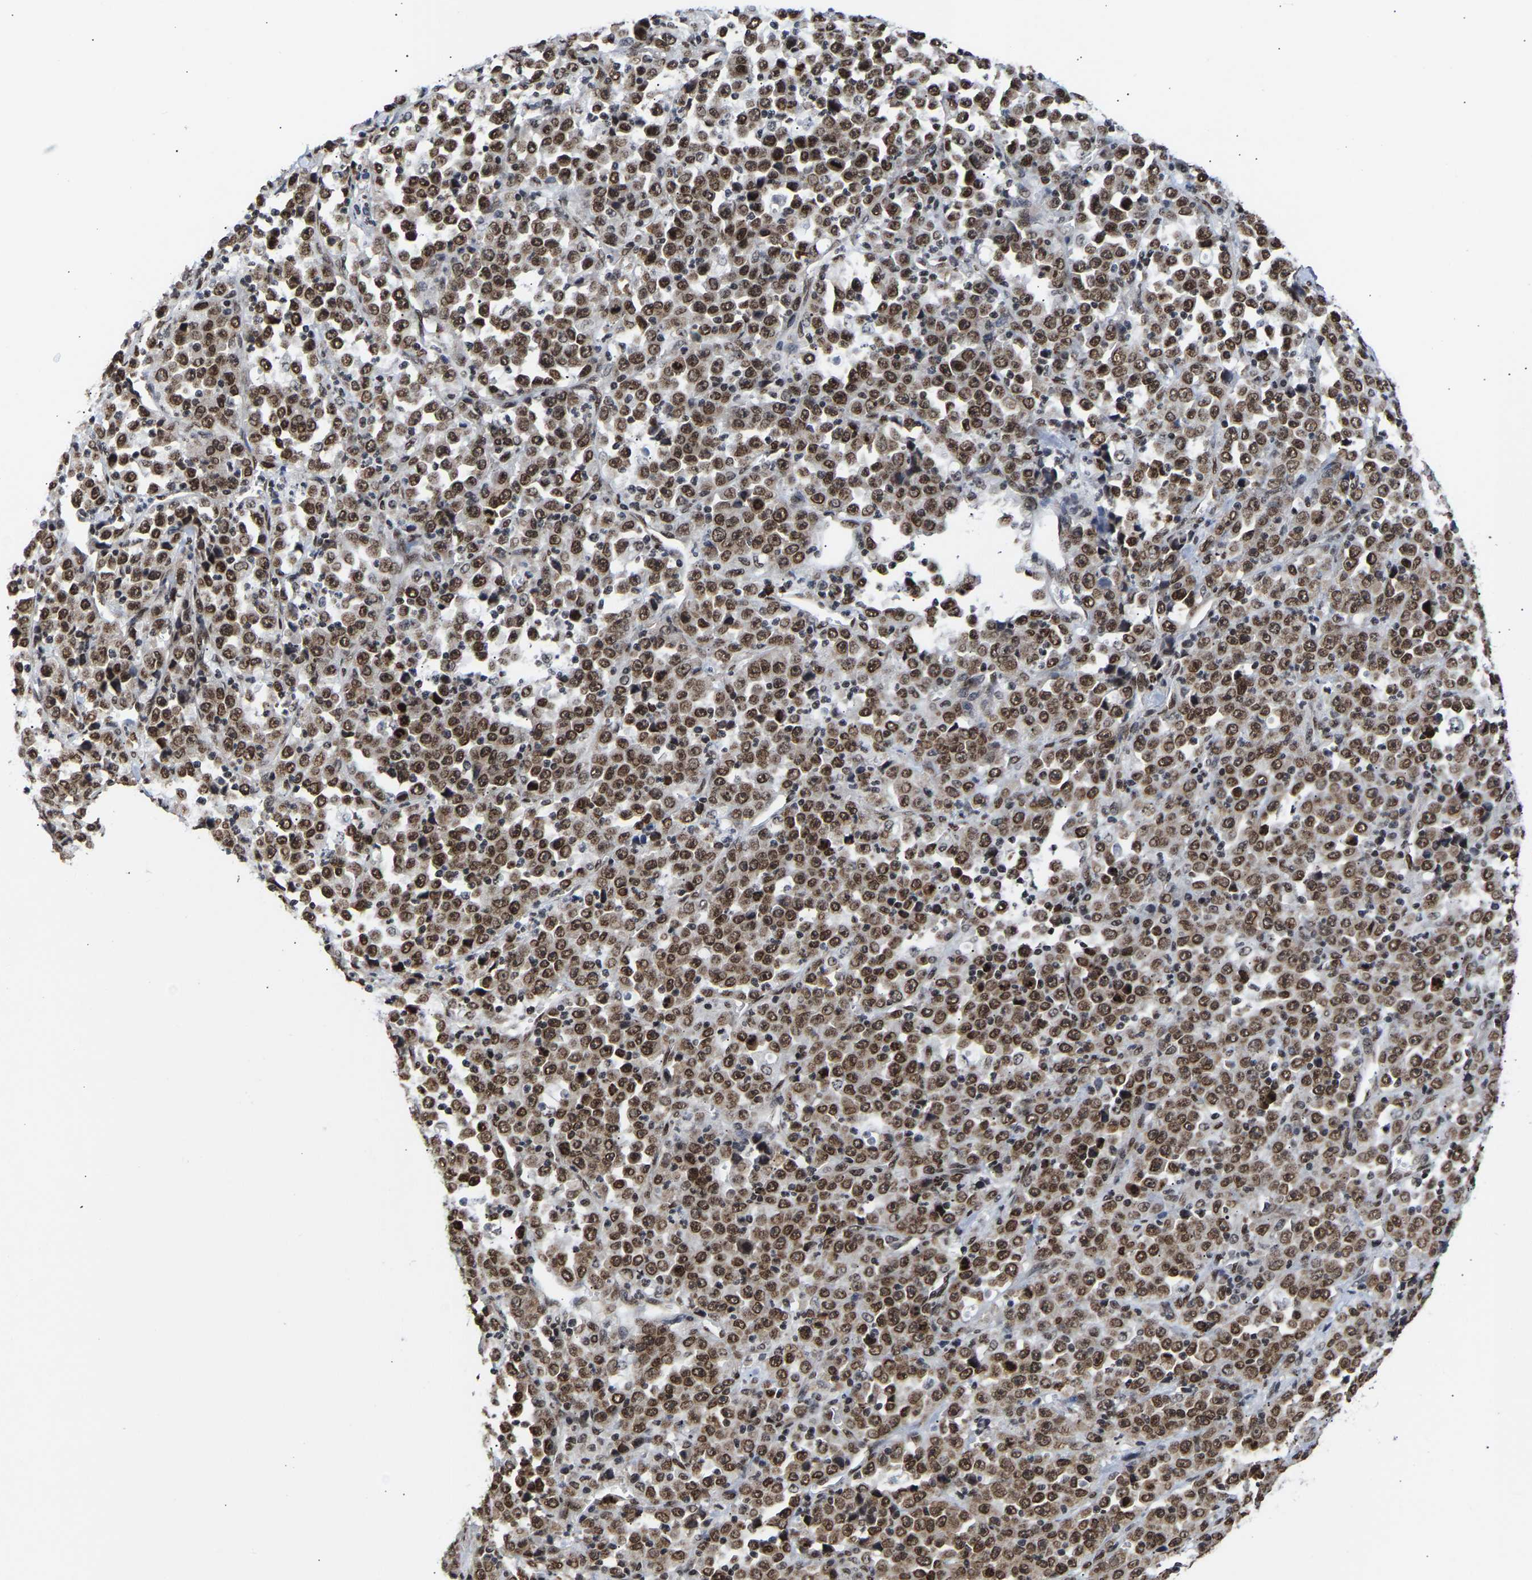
{"staining": {"intensity": "strong", "quantity": ">75%", "location": "nuclear"}, "tissue": "stomach cancer", "cell_type": "Tumor cells", "image_type": "cancer", "snomed": [{"axis": "morphology", "description": "Normal tissue, NOS"}, {"axis": "morphology", "description": "Adenocarcinoma, NOS"}, {"axis": "topography", "description": "Stomach, upper"}, {"axis": "topography", "description": "Stomach"}], "caption": "Protein expression analysis of human stomach cancer (adenocarcinoma) reveals strong nuclear expression in approximately >75% of tumor cells.", "gene": "PSIP1", "patient": {"sex": "male", "age": 59}}